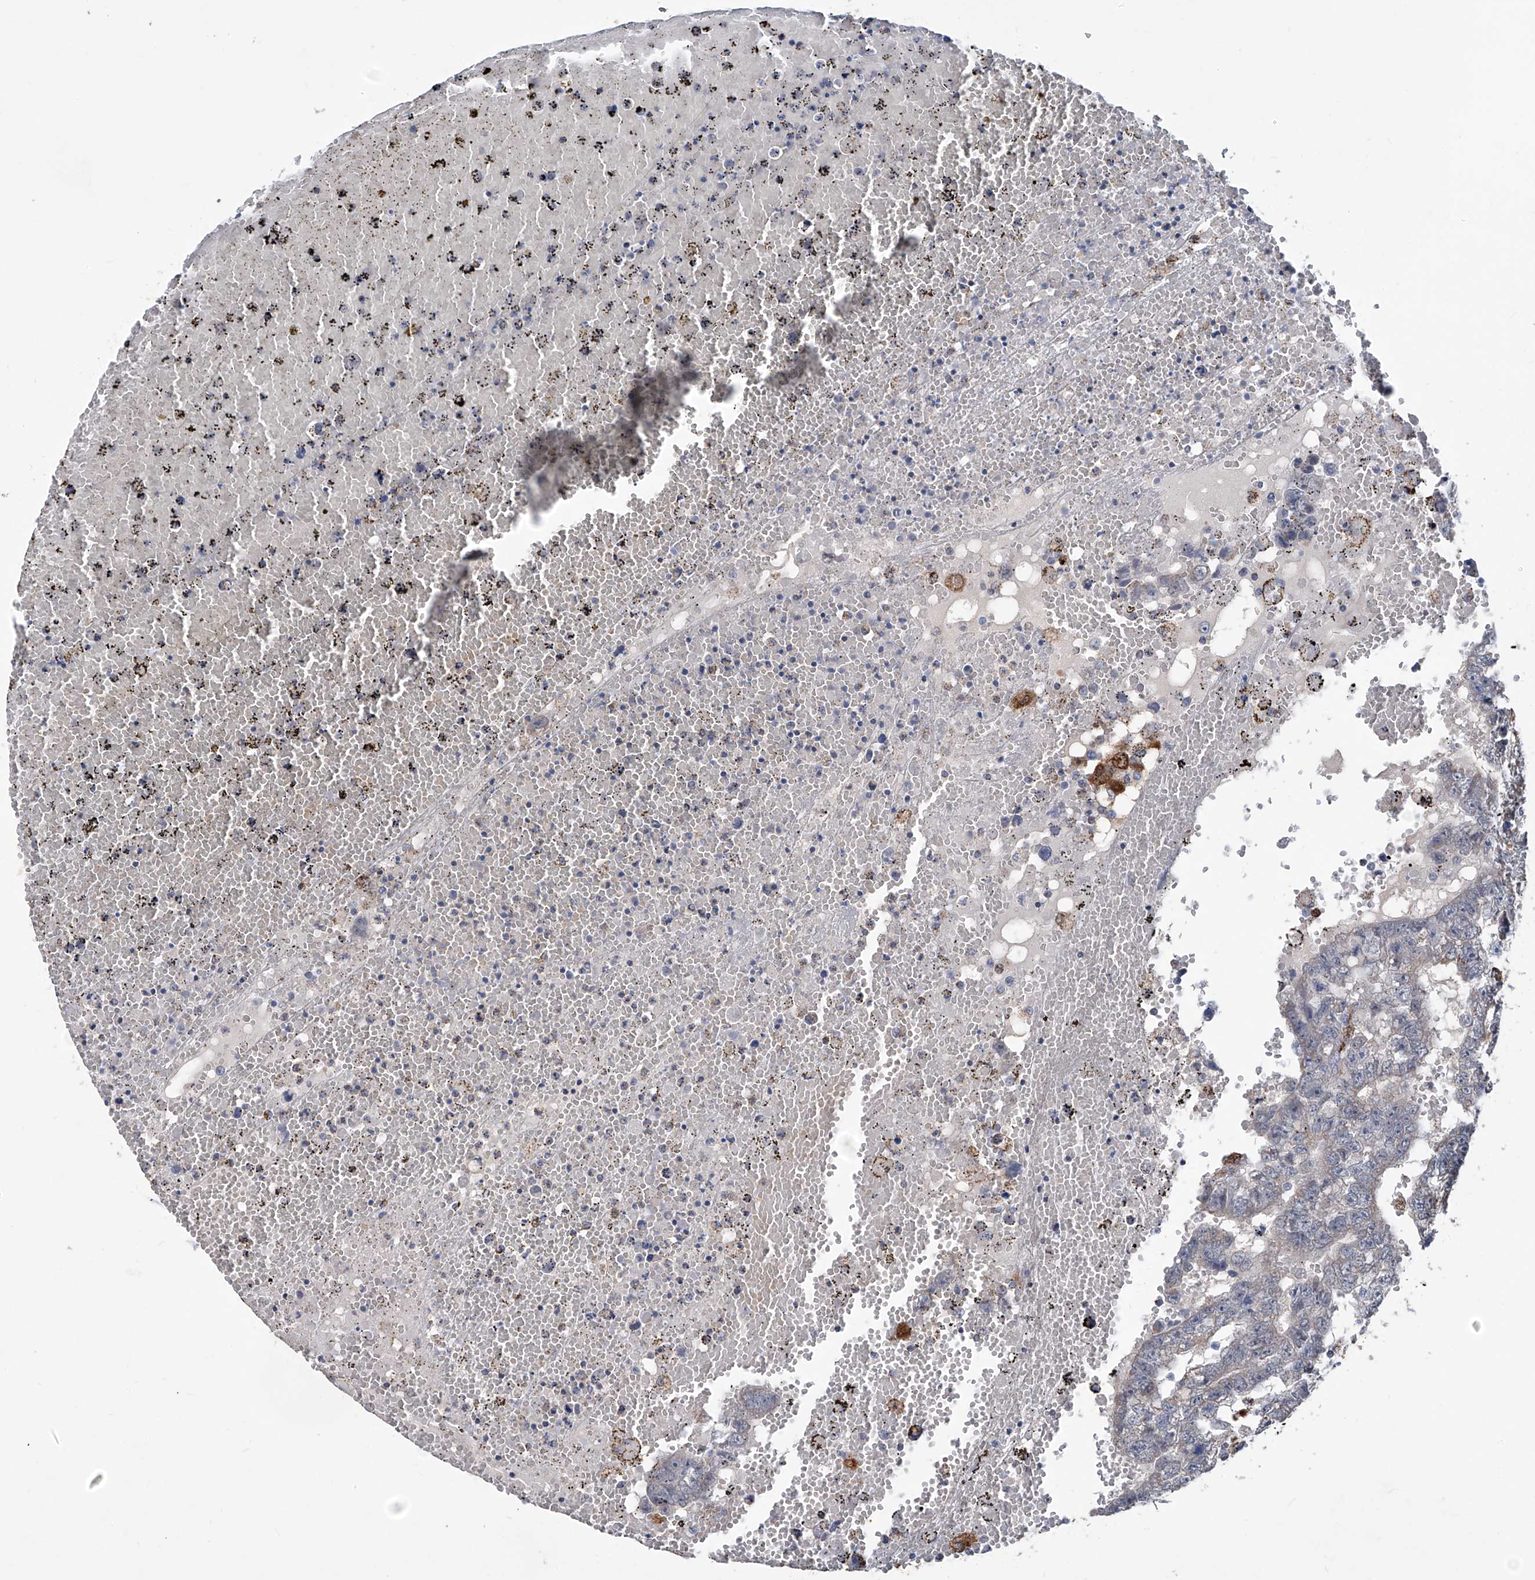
{"staining": {"intensity": "negative", "quantity": "none", "location": "none"}, "tissue": "testis cancer", "cell_type": "Tumor cells", "image_type": "cancer", "snomed": [{"axis": "morphology", "description": "Carcinoma, Embryonal, NOS"}, {"axis": "topography", "description": "Testis"}], "caption": "Immunohistochemistry (IHC) of embryonal carcinoma (testis) reveals no staining in tumor cells.", "gene": "NHS", "patient": {"sex": "male", "age": 25}}